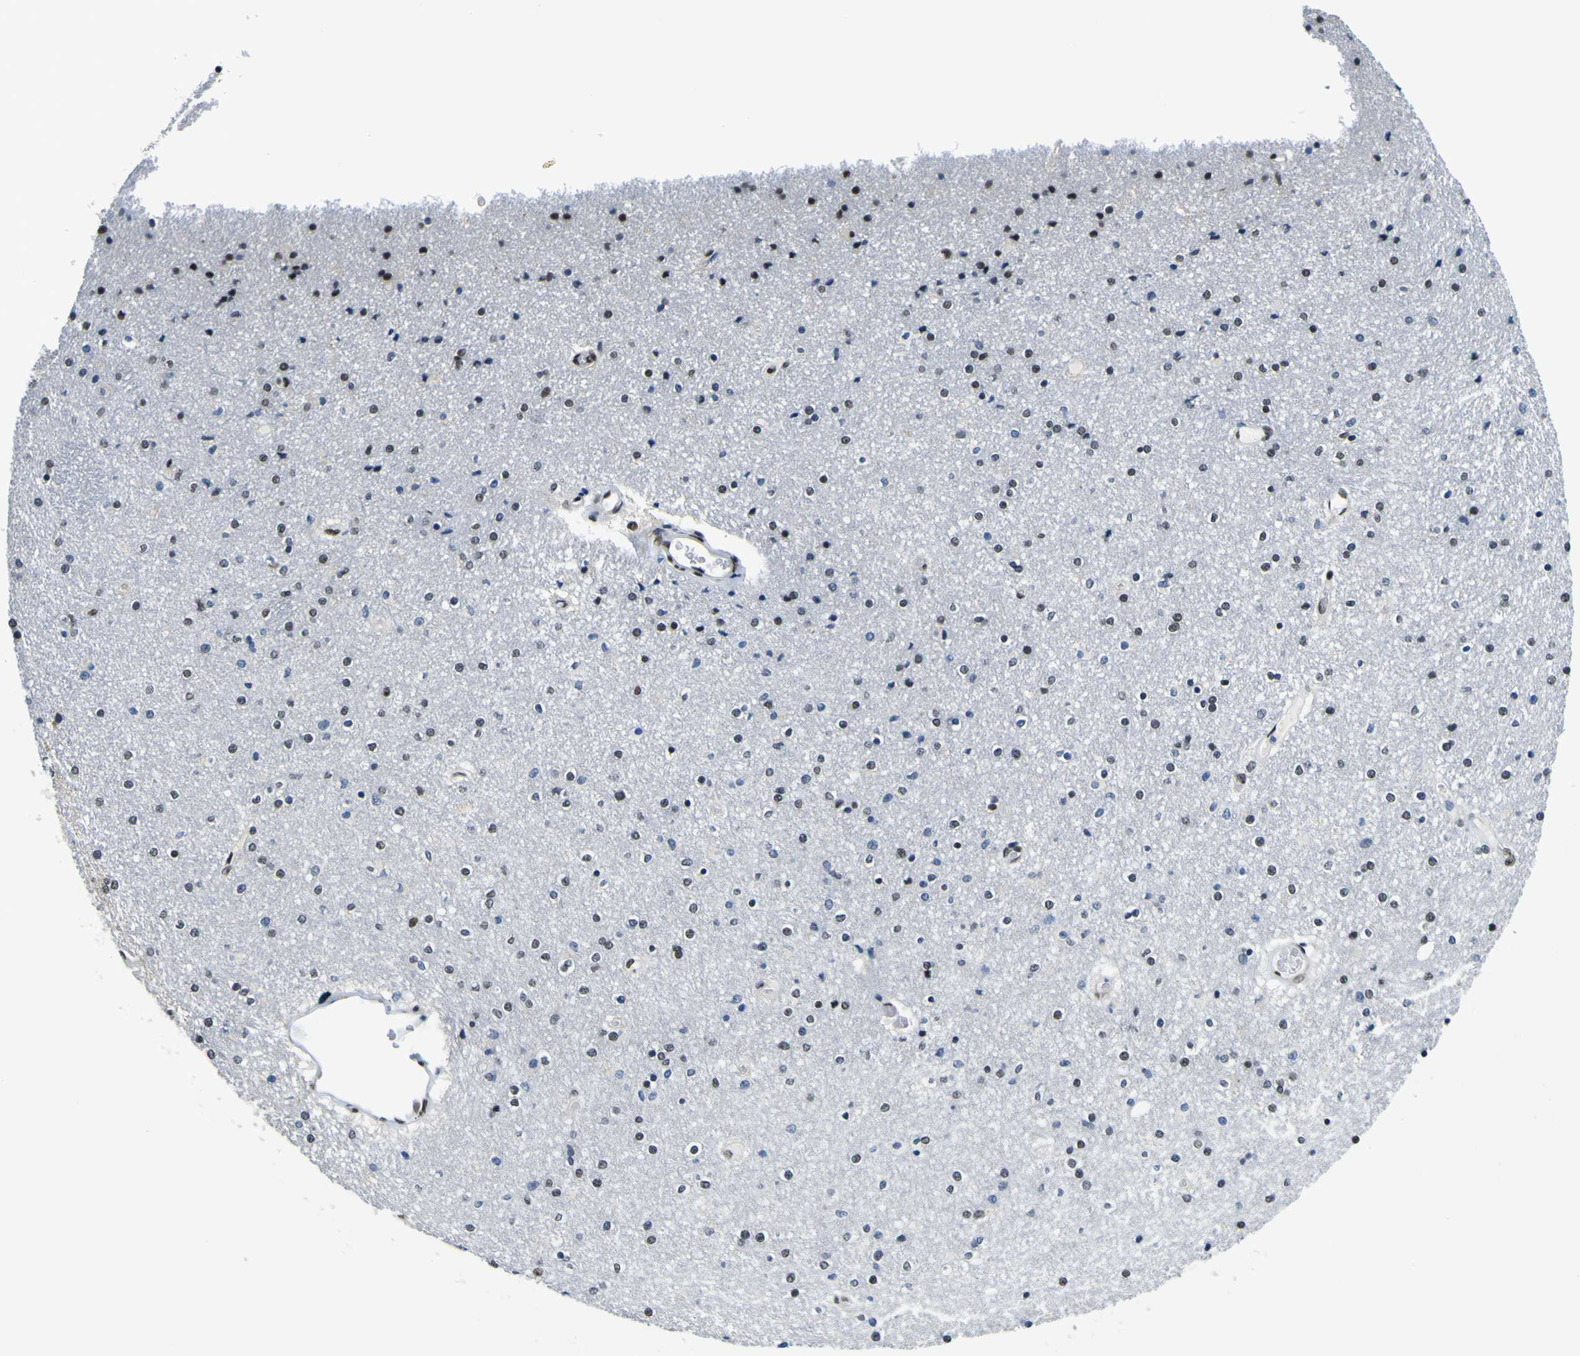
{"staining": {"intensity": "weak", "quantity": "<25%", "location": "nuclear"}, "tissue": "caudate", "cell_type": "Glial cells", "image_type": "normal", "snomed": [{"axis": "morphology", "description": "Normal tissue, NOS"}, {"axis": "topography", "description": "Lateral ventricle wall"}], "caption": "Histopathology image shows no protein expression in glial cells of benign caudate. (Brightfield microscopy of DAB IHC at high magnification).", "gene": "SP1", "patient": {"sex": "female", "age": 54}}